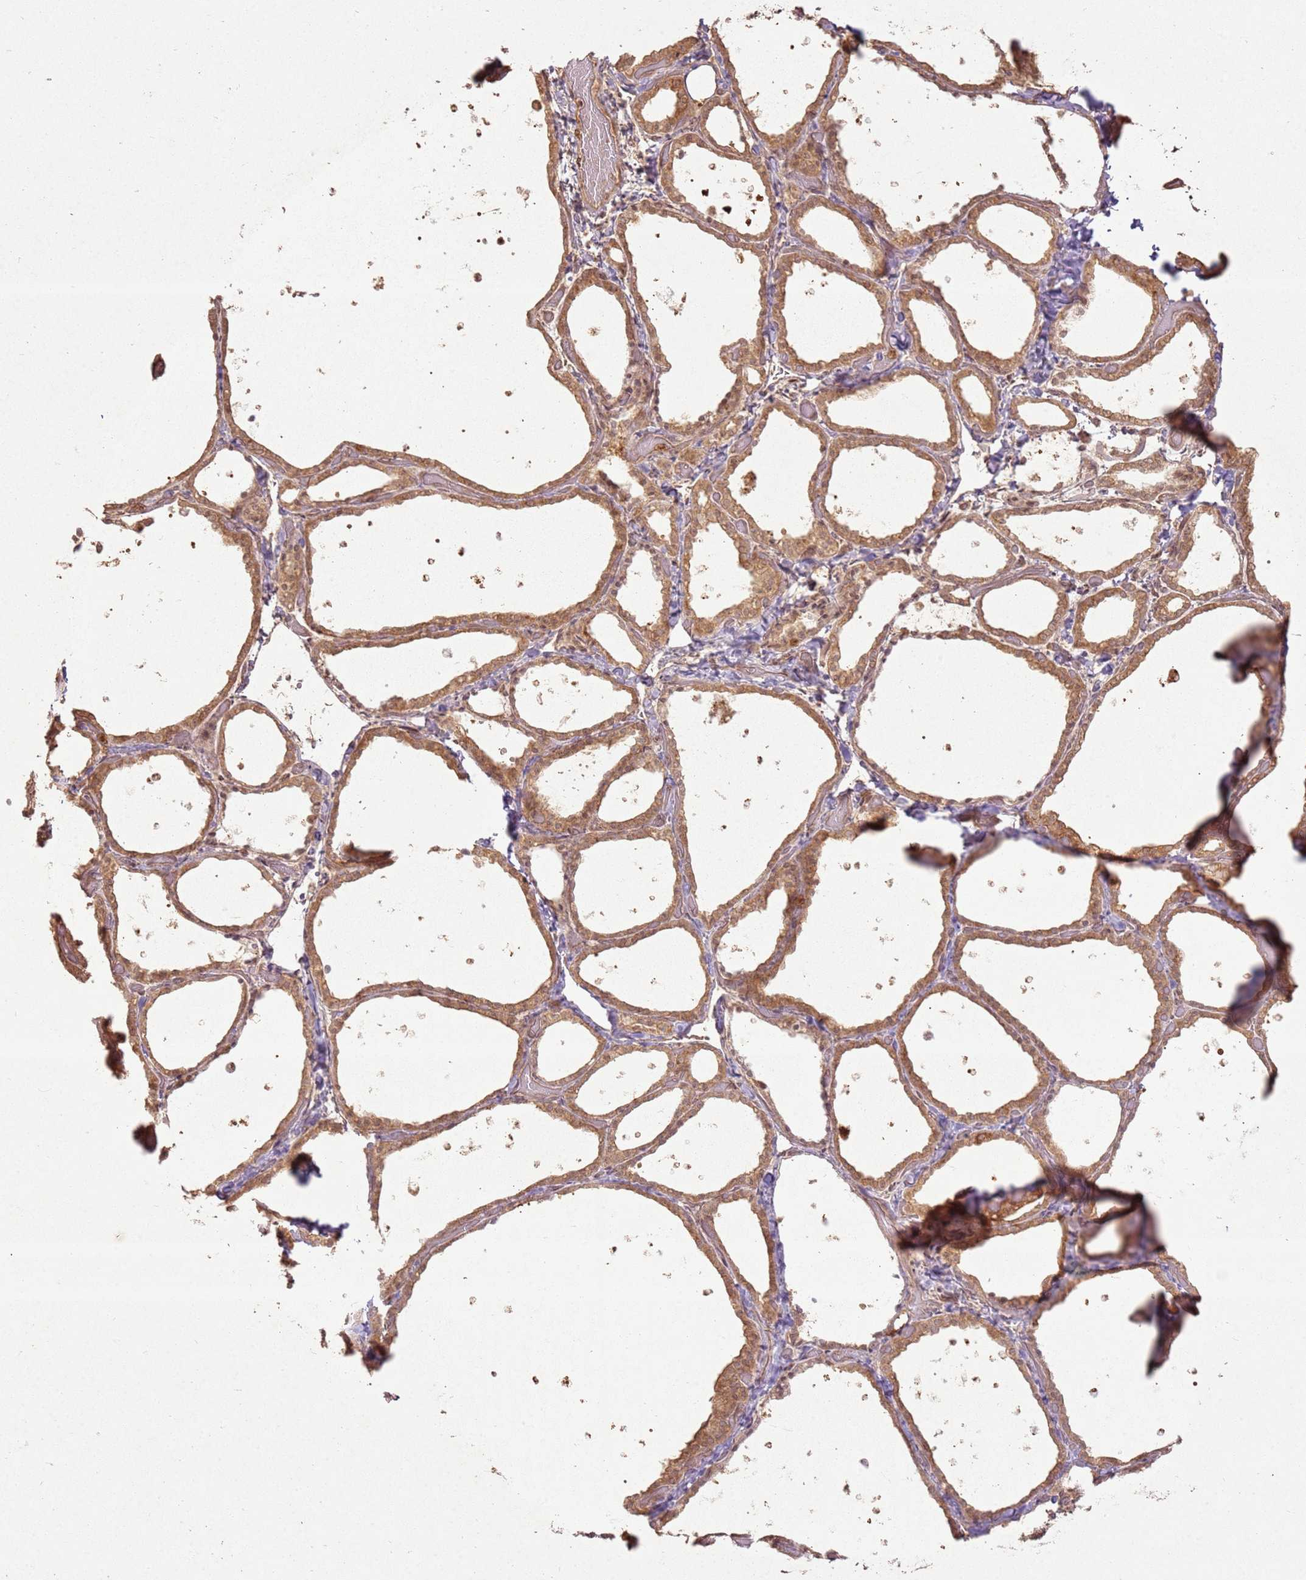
{"staining": {"intensity": "moderate", "quantity": ">75%", "location": "cytoplasmic/membranous"}, "tissue": "thyroid gland", "cell_type": "Glandular cells", "image_type": "normal", "snomed": [{"axis": "morphology", "description": "Normal tissue, NOS"}, {"axis": "topography", "description": "Thyroid gland"}], "caption": "Protein expression by immunohistochemistry (IHC) displays moderate cytoplasmic/membranous staining in approximately >75% of glandular cells in normal thyroid gland.", "gene": "ZNF776", "patient": {"sex": "female", "age": 44}}